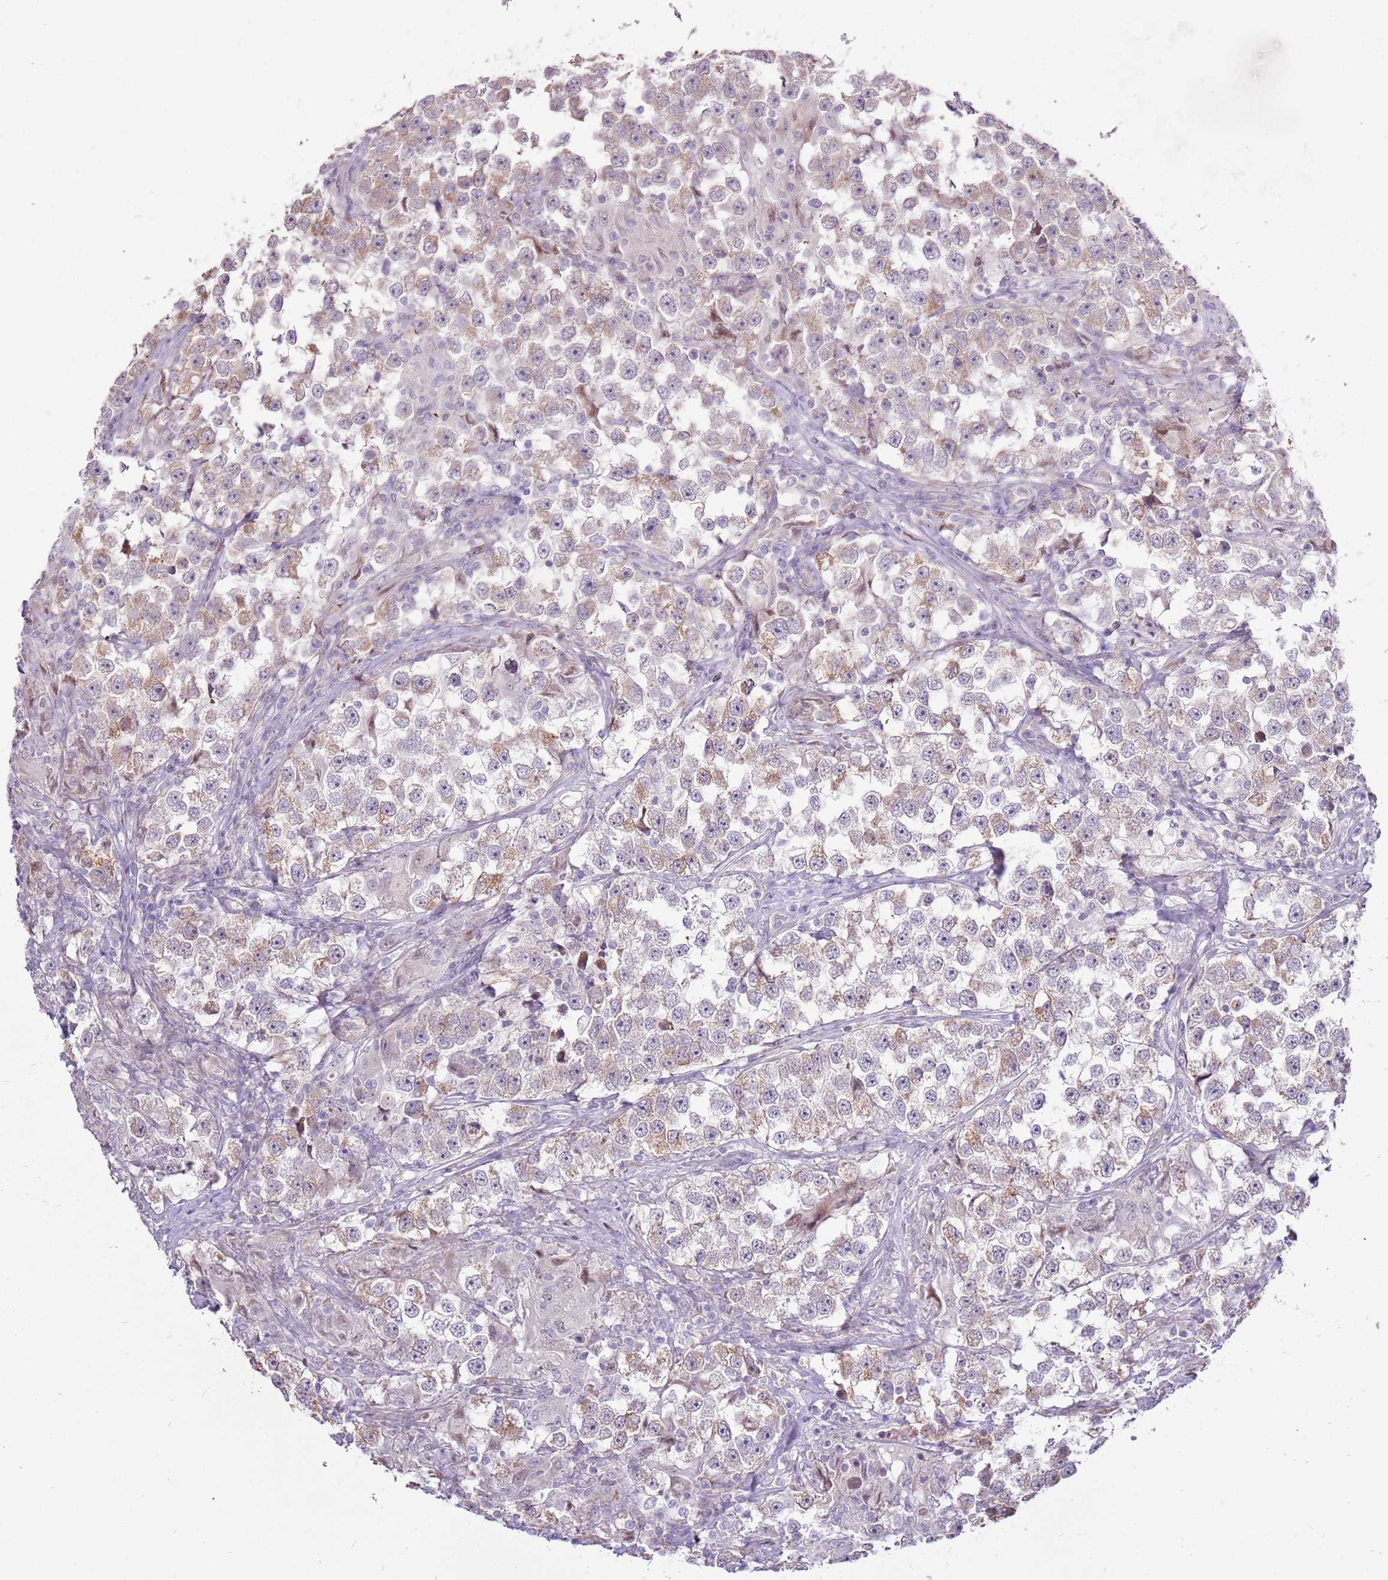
{"staining": {"intensity": "moderate", "quantity": "25%-75%", "location": "cytoplasmic/membranous"}, "tissue": "testis cancer", "cell_type": "Tumor cells", "image_type": "cancer", "snomed": [{"axis": "morphology", "description": "Seminoma, NOS"}, {"axis": "topography", "description": "Testis"}], "caption": "Human seminoma (testis) stained with a brown dye displays moderate cytoplasmic/membranous positive expression in approximately 25%-75% of tumor cells.", "gene": "UGGT2", "patient": {"sex": "male", "age": 46}}